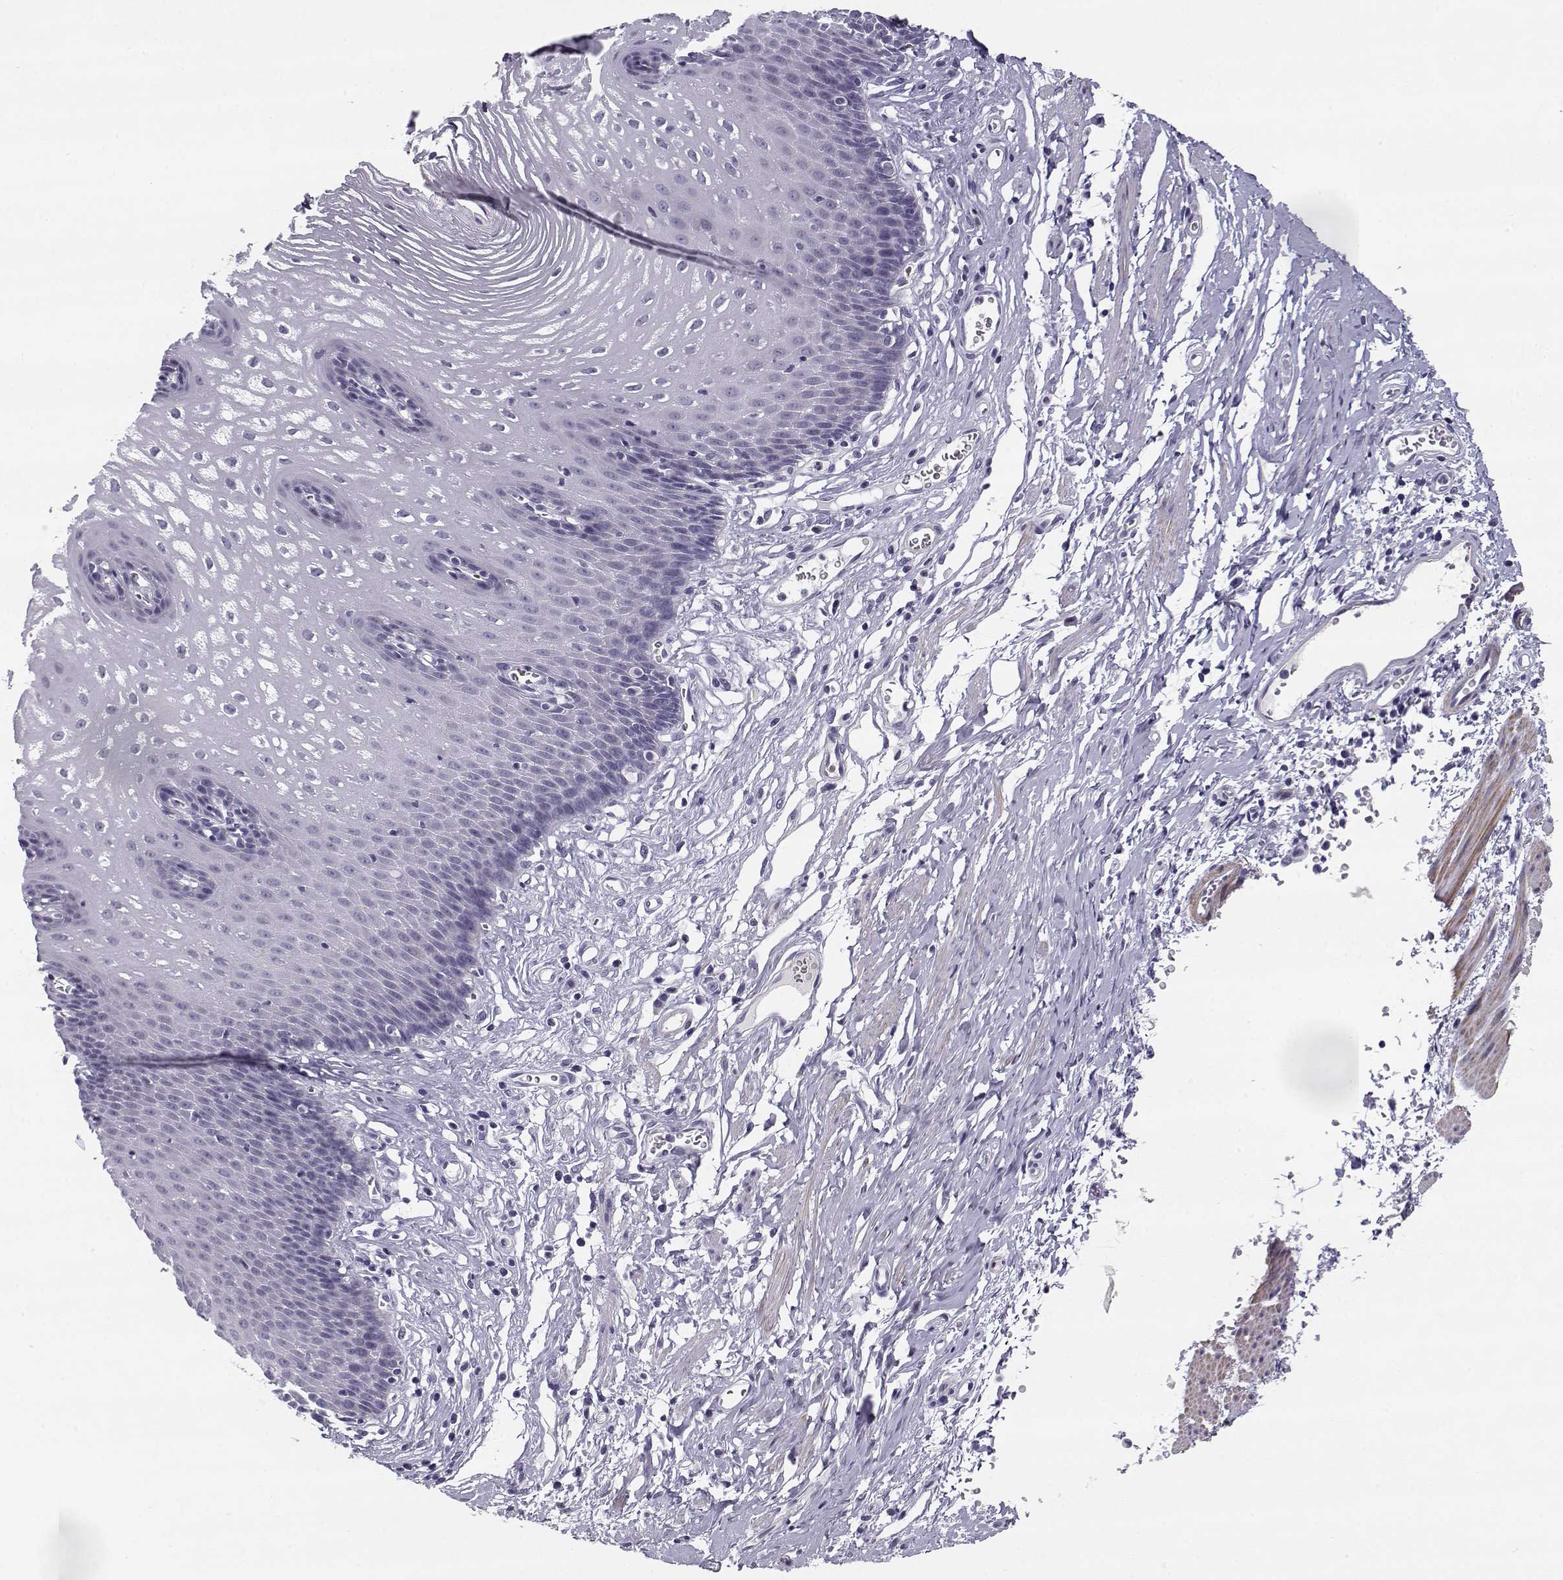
{"staining": {"intensity": "negative", "quantity": "none", "location": "none"}, "tissue": "esophagus", "cell_type": "Squamous epithelial cells", "image_type": "normal", "snomed": [{"axis": "morphology", "description": "Normal tissue, NOS"}, {"axis": "topography", "description": "Esophagus"}], "caption": "Squamous epithelial cells show no significant protein positivity in unremarkable esophagus.", "gene": "CREB3L3", "patient": {"sex": "male", "age": 72}}